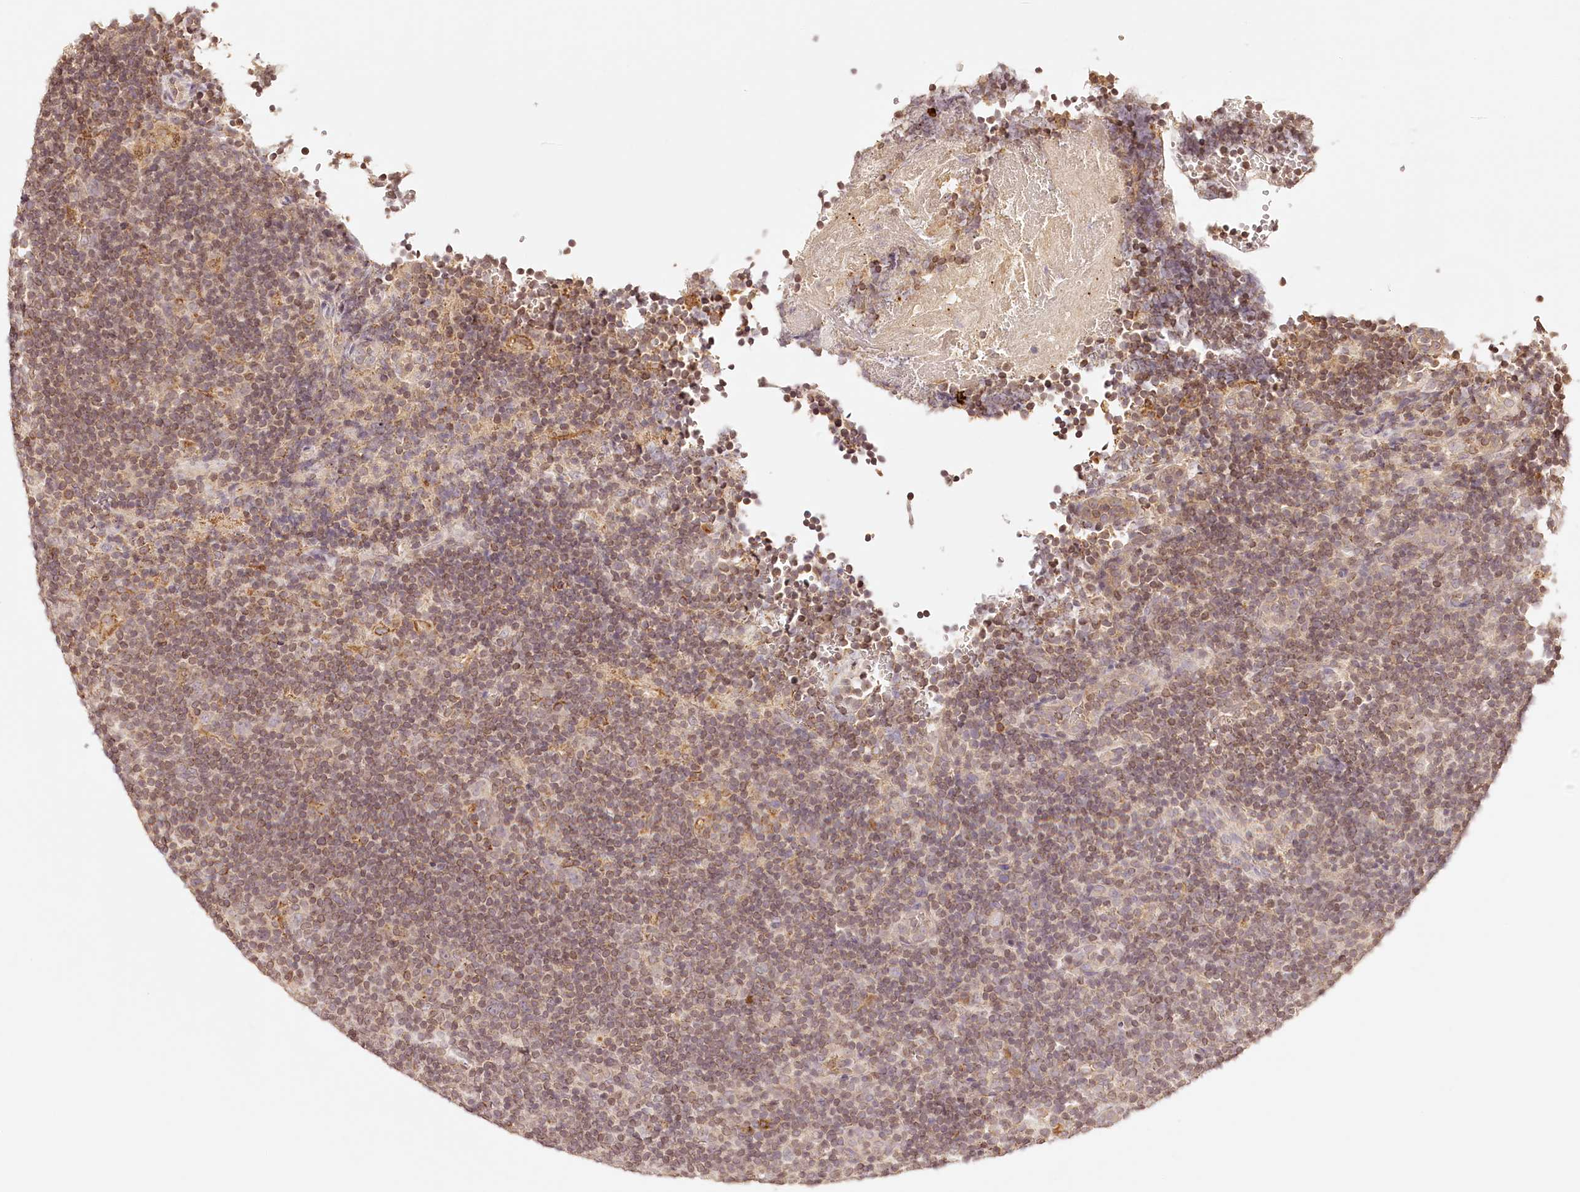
{"staining": {"intensity": "negative", "quantity": "none", "location": "none"}, "tissue": "lymphoma", "cell_type": "Tumor cells", "image_type": "cancer", "snomed": [{"axis": "morphology", "description": "Hodgkin's disease, NOS"}, {"axis": "topography", "description": "Lymph node"}], "caption": "High magnification brightfield microscopy of lymphoma stained with DAB (brown) and counterstained with hematoxylin (blue): tumor cells show no significant positivity. (Immunohistochemistry (ihc), brightfield microscopy, high magnification).", "gene": "SYNGR1", "patient": {"sex": "female", "age": 57}}